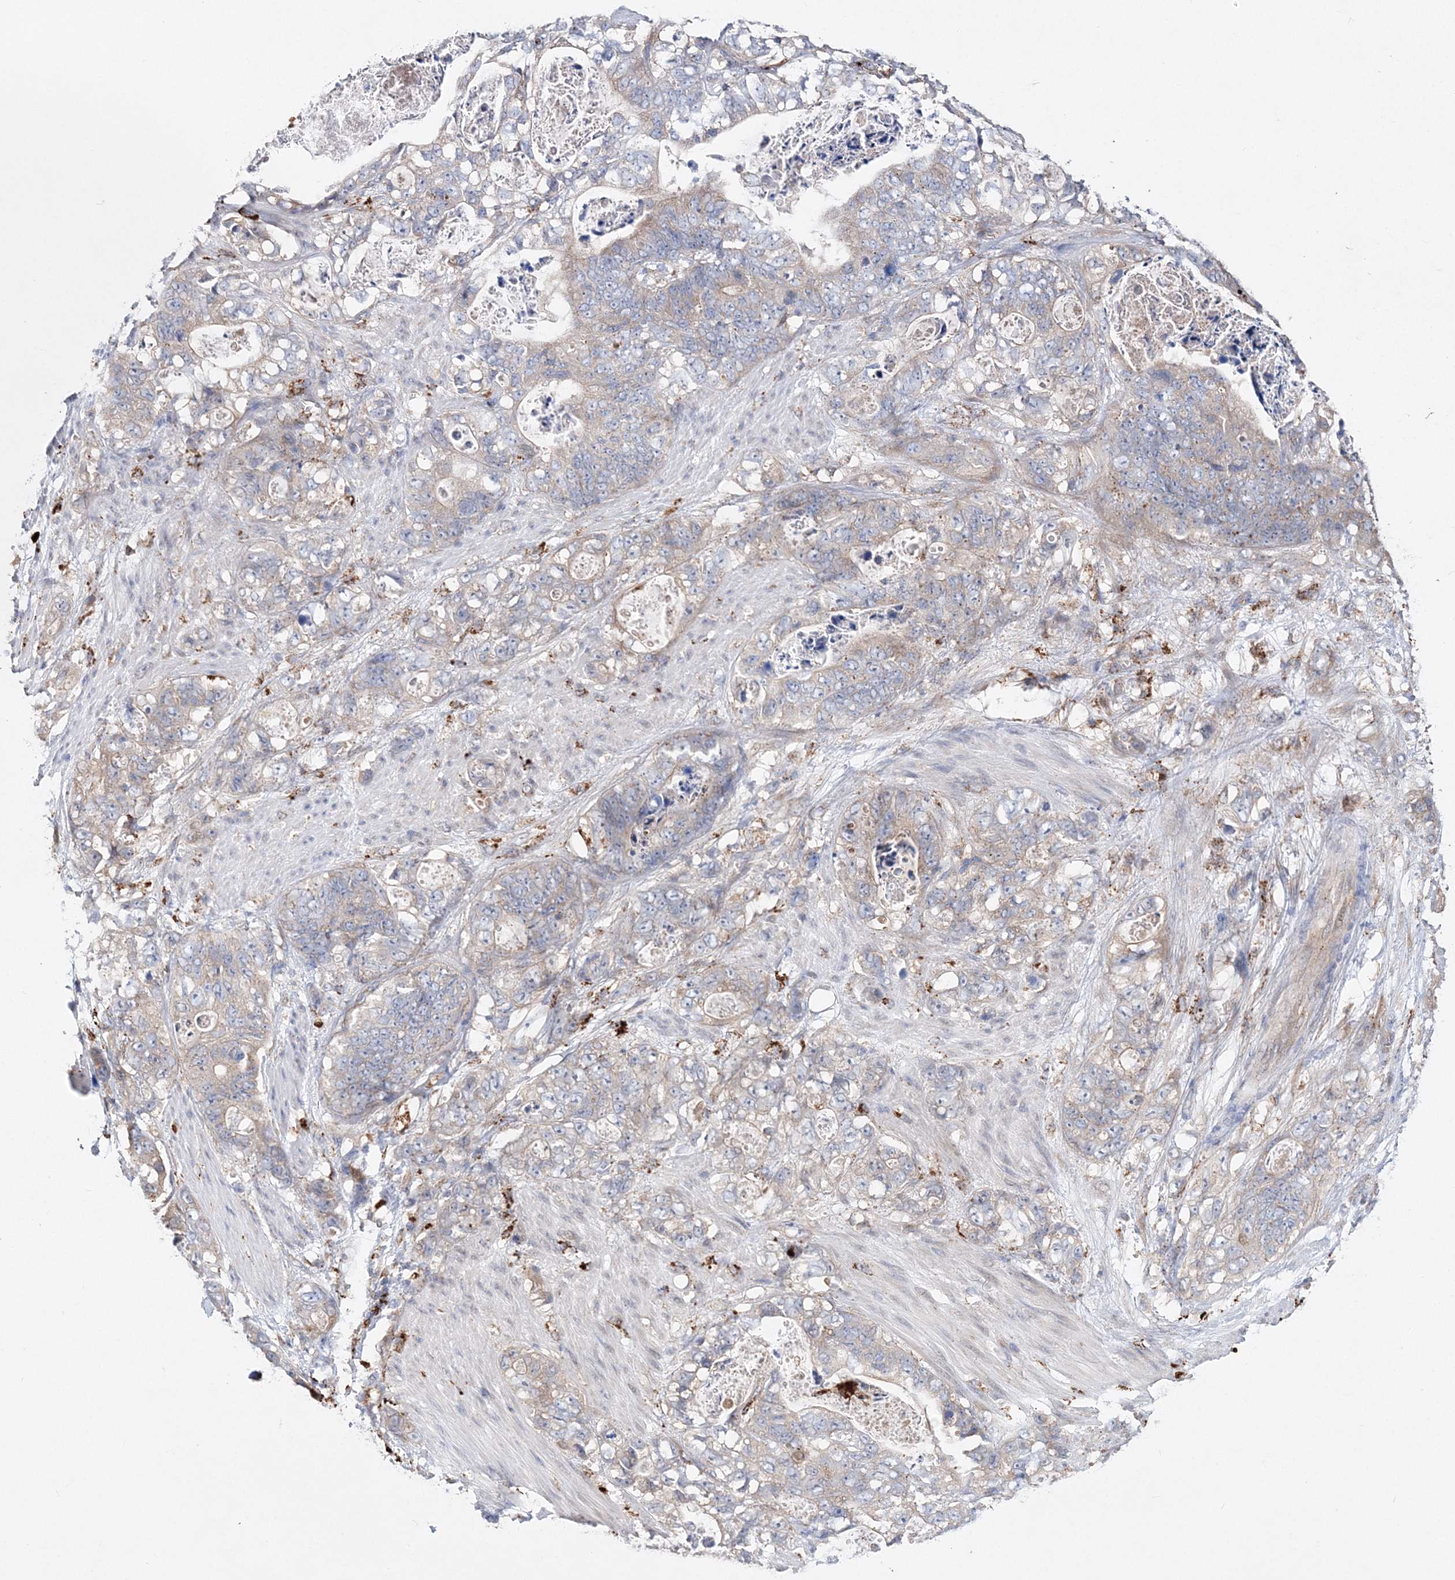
{"staining": {"intensity": "weak", "quantity": "25%-75%", "location": "cytoplasmic/membranous"}, "tissue": "stomach cancer", "cell_type": "Tumor cells", "image_type": "cancer", "snomed": [{"axis": "morphology", "description": "Normal tissue, NOS"}, {"axis": "morphology", "description": "Adenocarcinoma, NOS"}, {"axis": "topography", "description": "Stomach"}], "caption": "Adenocarcinoma (stomach) tissue reveals weak cytoplasmic/membranous positivity in about 25%-75% of tumor cells, visualized by immunohistochemistry. (DAB (3,3'-diaminobenzidine) IHC, brown staining for protein, blue staining for nuclei).", "gene": "C3orf38", "patient": {"sex": "female", "age": 89}}